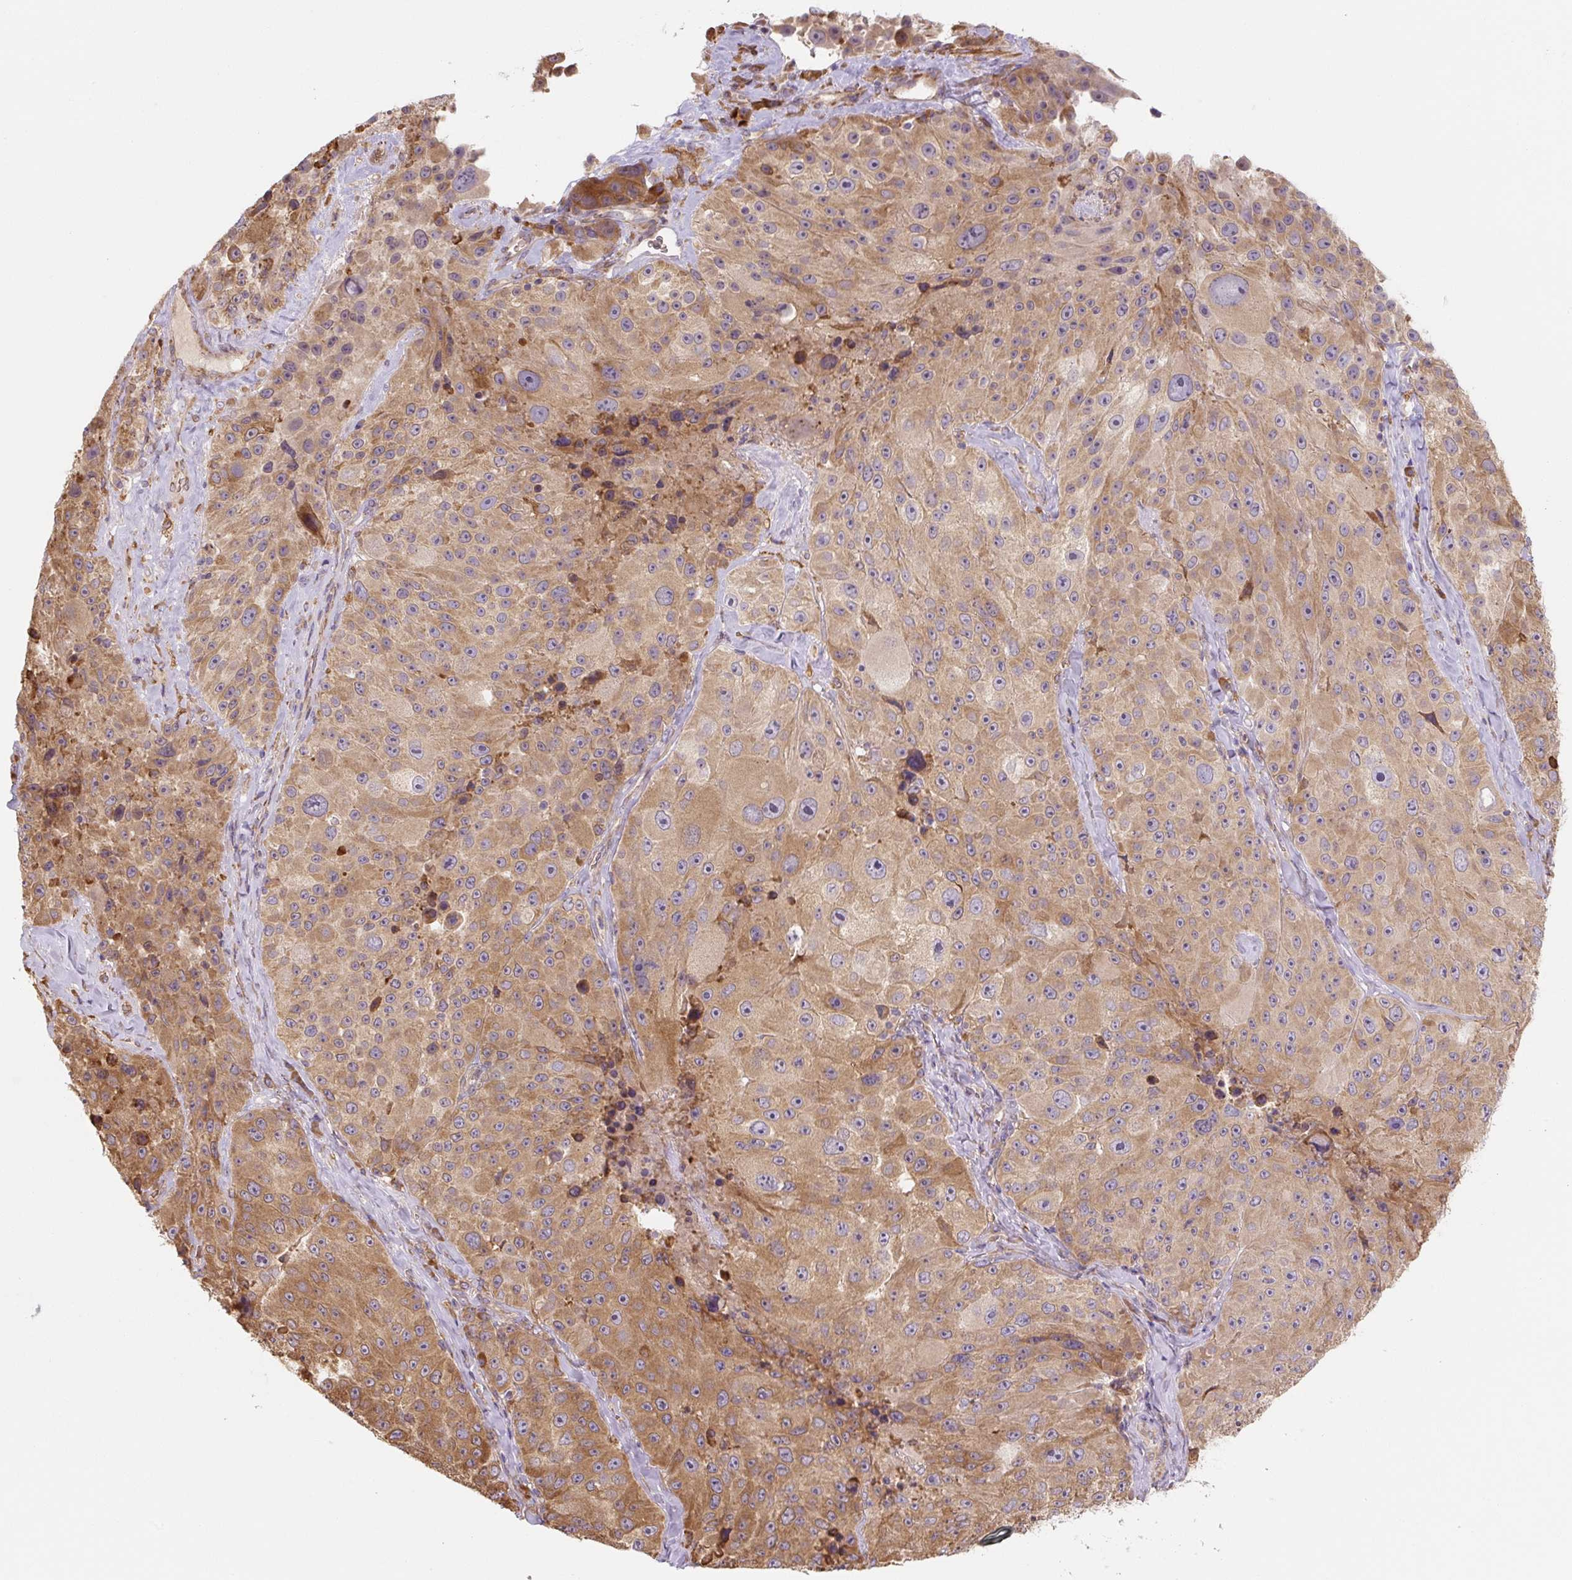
{"staining": {"intensity": "moderate", "quantity": ">75%", "location": "cytoplasmic/membranous"}, "tissue": "melanoma", "cell_type": "Tumor cells", "image_type": "cancer", "snomed": [{"axis": "morphology", "description": "Malignant melanoma, Metastatic site"}, {"axis": "topography", "description": "Lymph node"}], "caption": "Malignant melanoma (metastatic site) tissue demonstrates moderate cytoplasmic/membranous staining in approximately >75% of tumor cells, visualized by immunohistochemistry.", "gene": "RASA1", "patient": {"sex": "male", "age": 62}}